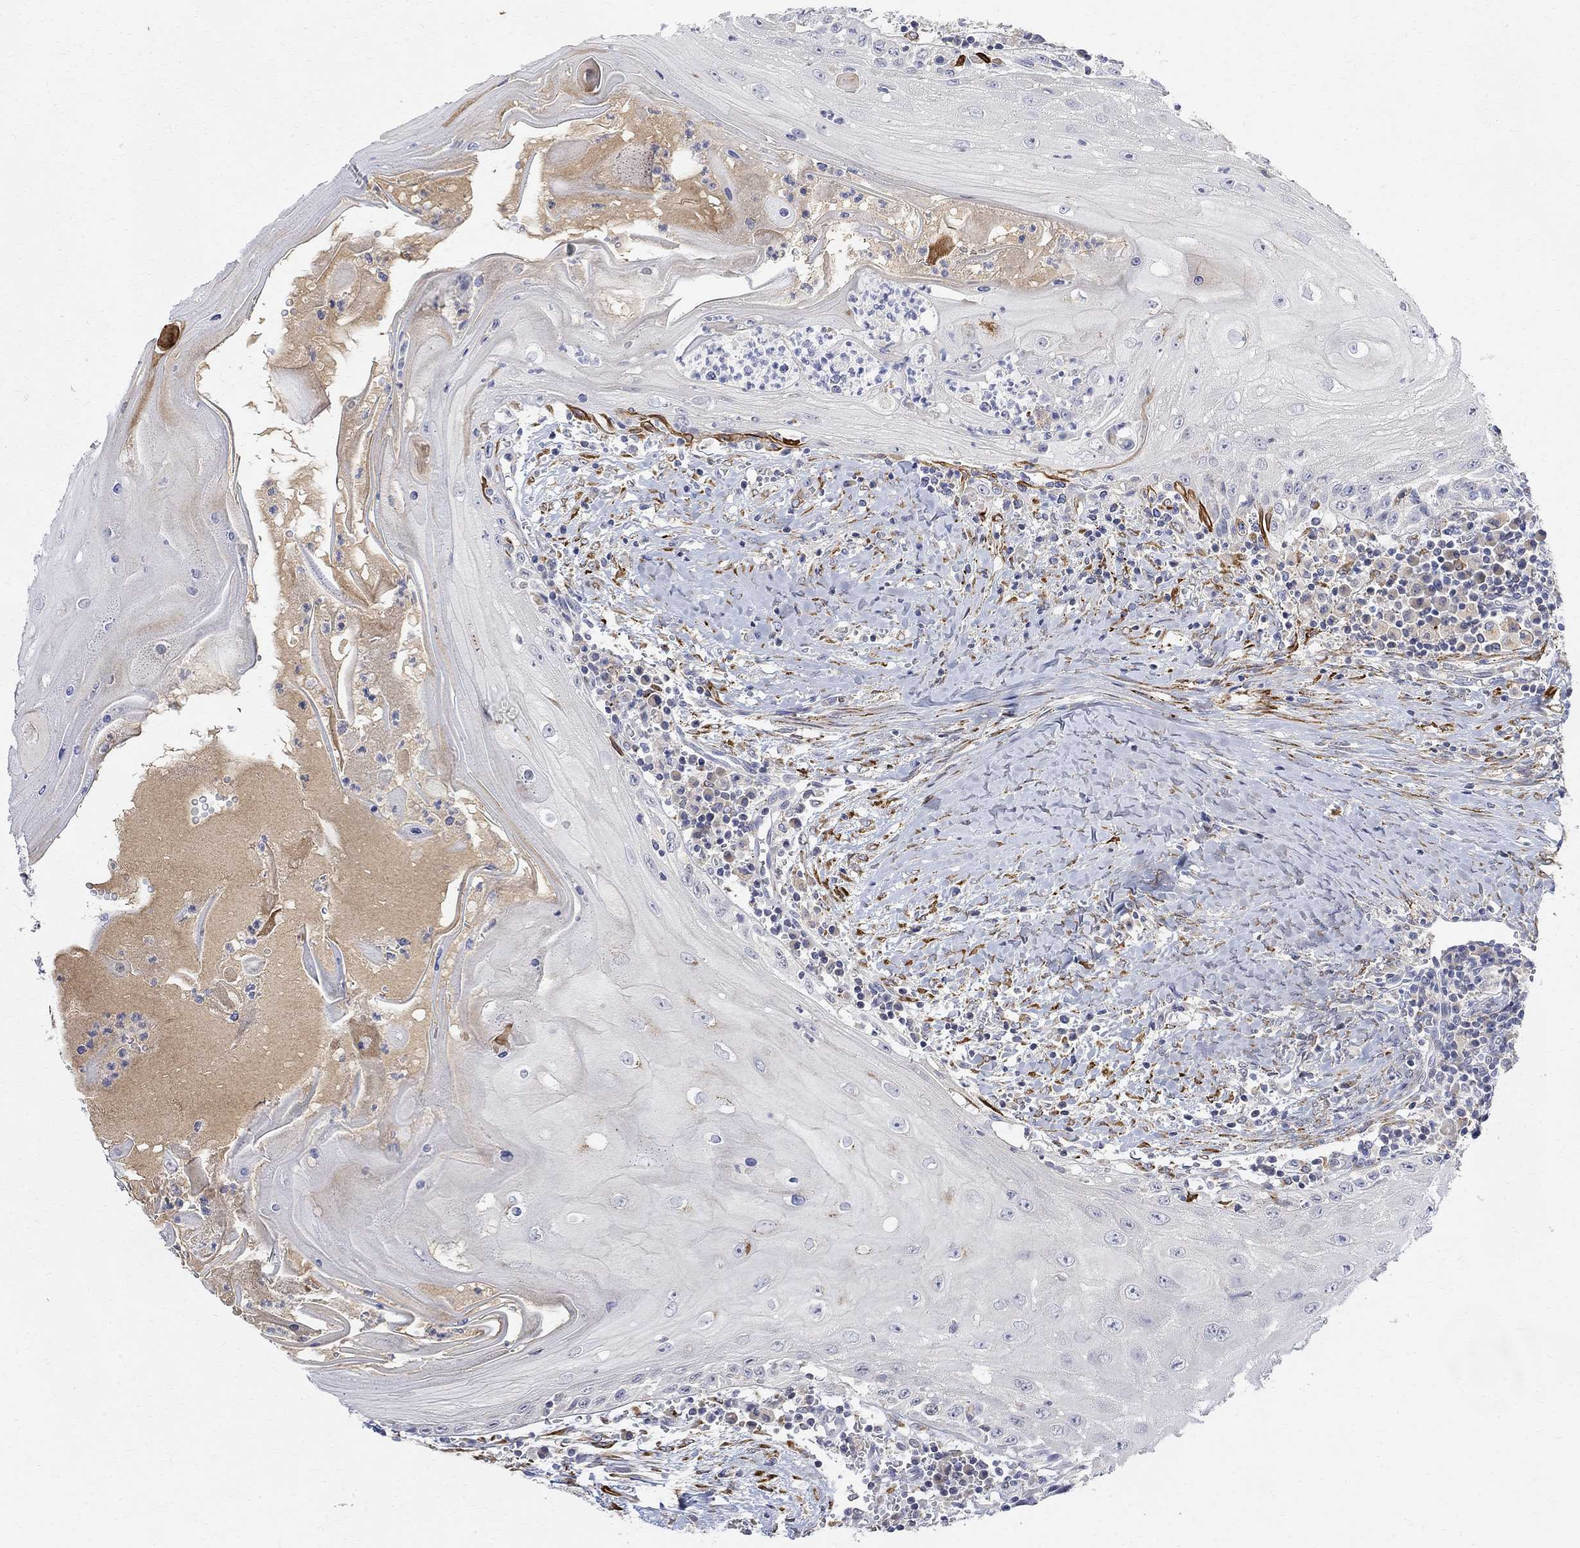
{"staining": {"intensity": "negative", "quantity": "none", "location": "none"}, "tissue": "head and neck cancer", "cell_type": "Tumor cells", "image_type": "cancer", "snomed": [{"axis": "morphology", "description": "Squamous cell carcinoma, NOS"}, {"axis": "topography", "description": "Oral tissue"}, {"axis": "topography", "description": "Head-Neck"}], "caption": "Protein analysis of head and neck cancer exhibits no significant positivity in tumor cells.", "gene": "FNDC5", "patient": {"sex": "male", "age": 58}}